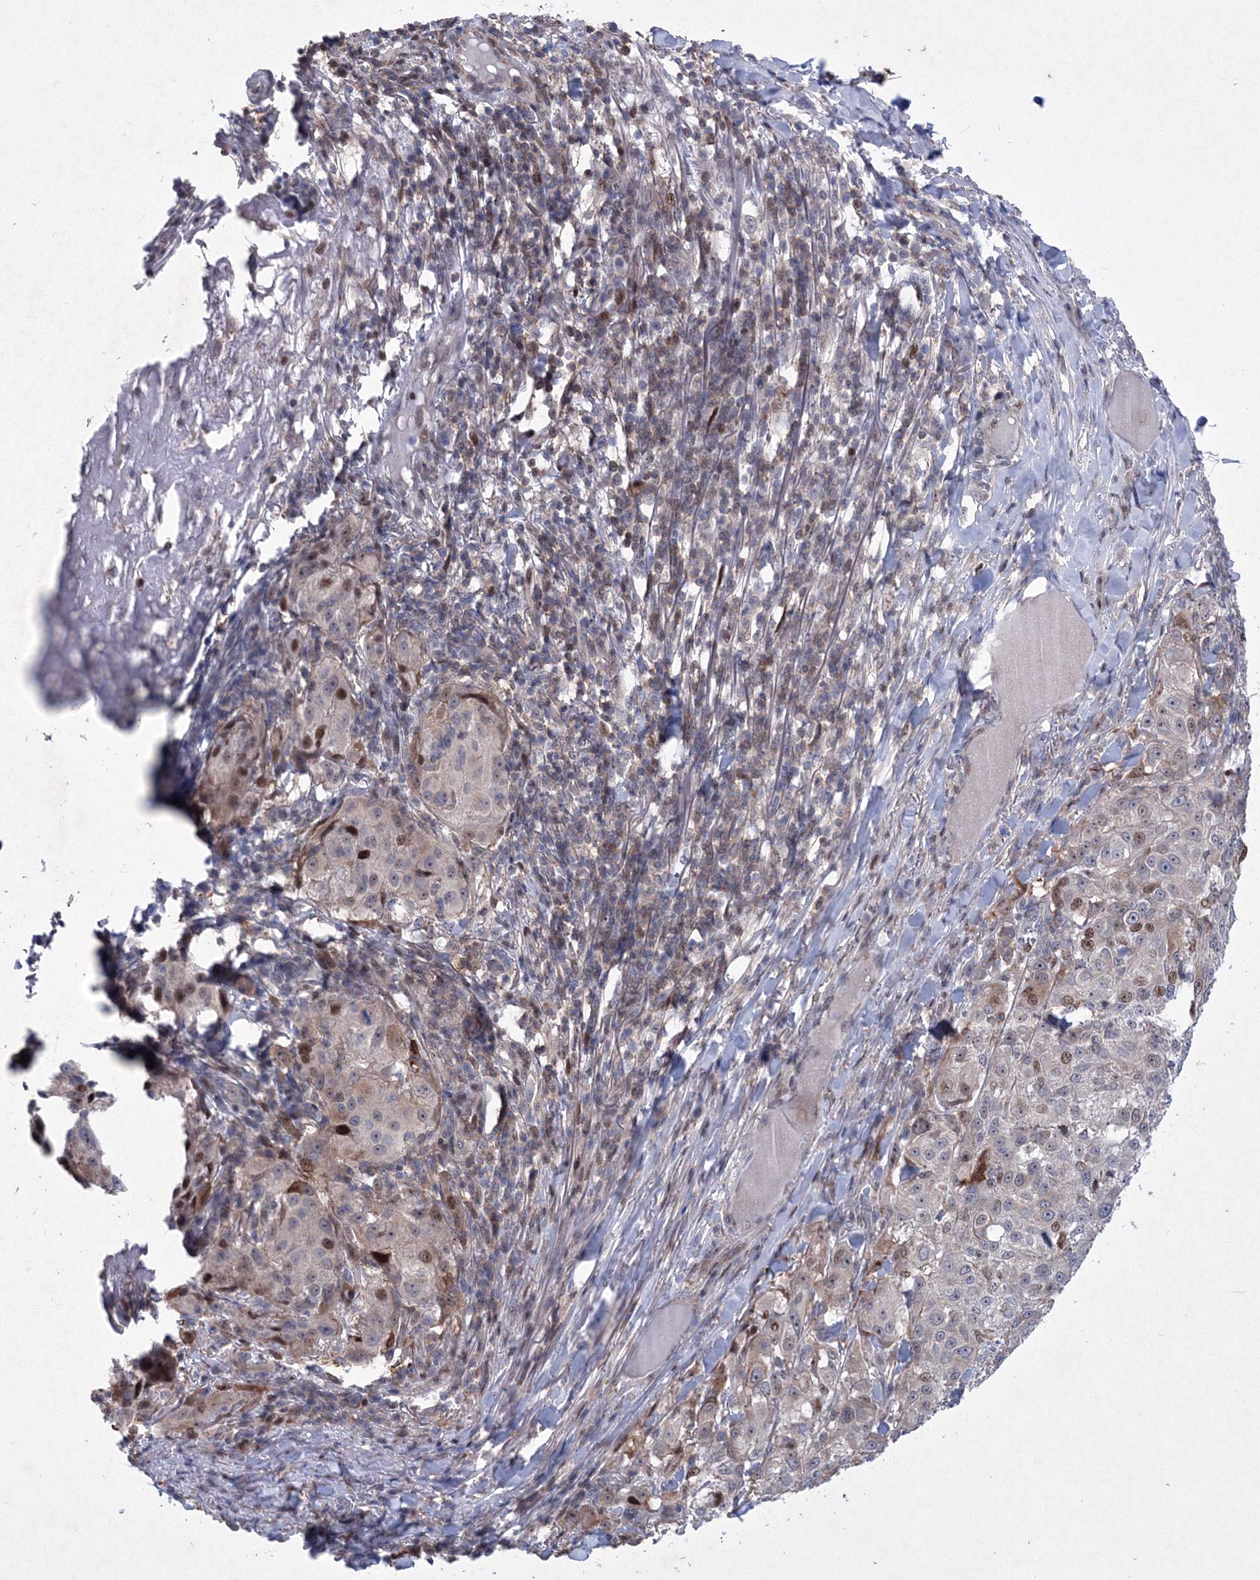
{"staining": {"intensity": "moderate", "quantity": "<25%", "location": "nuclear"}, "tissue": "melanoma", "cell_type": "Tumor cells", "image_type": "cancer", "snomed": [{"axis": "morphology", "description": "Necrosis, NOS"}, {"axis": "morphology", "description": "Malignant melanoma, NOS"}, {"axis": "topography", "description": "Skin"}], "caption": "Approximately <25% of tumor cells in malignant melanoma display moderate nuclear protein expression as visualized by brown immunohistochemical staining.", "gene": "RNPEPL1", "patient": {"sex": "female", "age": 87}}